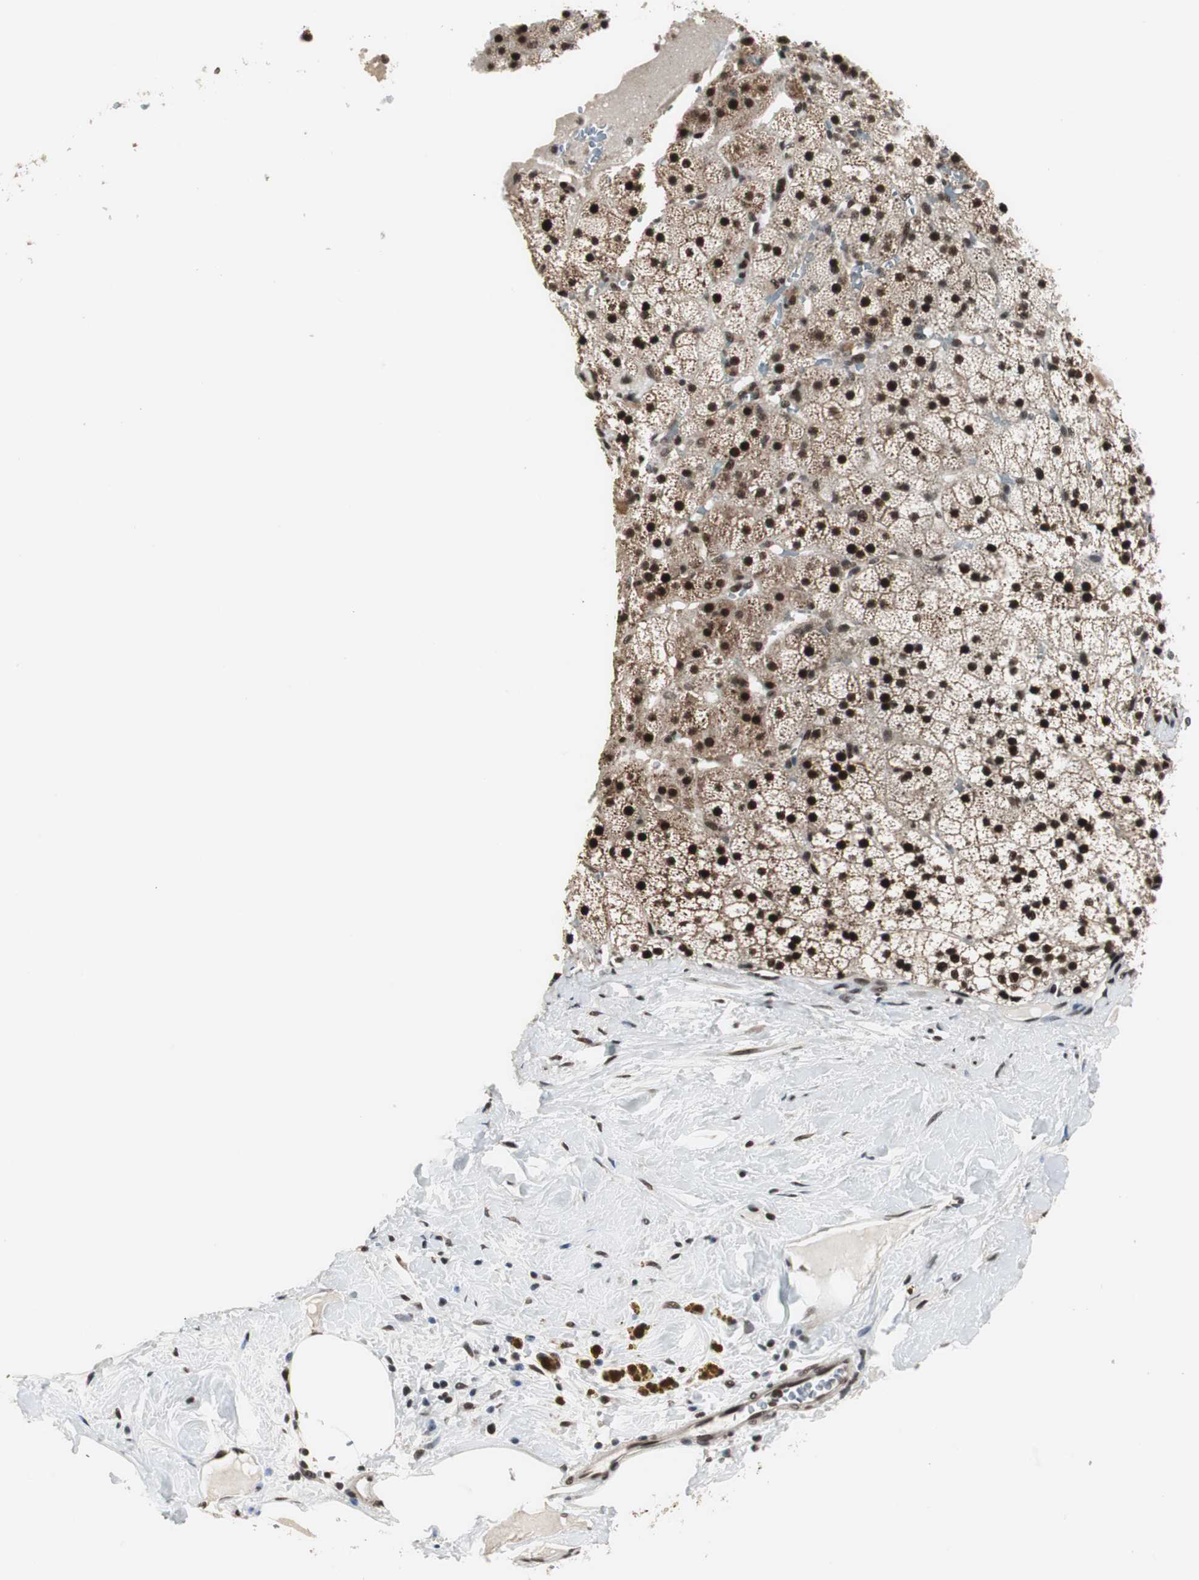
{"staining": {"intensity": "strong", "quantity": ">75%", "location": "nuclear"}, "tissue": "adrenal gland", "cell_type": "Glandular cells", "image_type": "normal", "snomed": [{"axis": "morphology", "description": "Normal tissue, NOS"}, {"axis": "topography", "description": "Adrenal gland"}], "caption": "Brown immunohistochemical staining in normal adrenal gland demonstrates strong nuclear staining in about >75% of glandular cells.", "gene": "CDK9", "patient": {"sex": "male", "age": 35}}